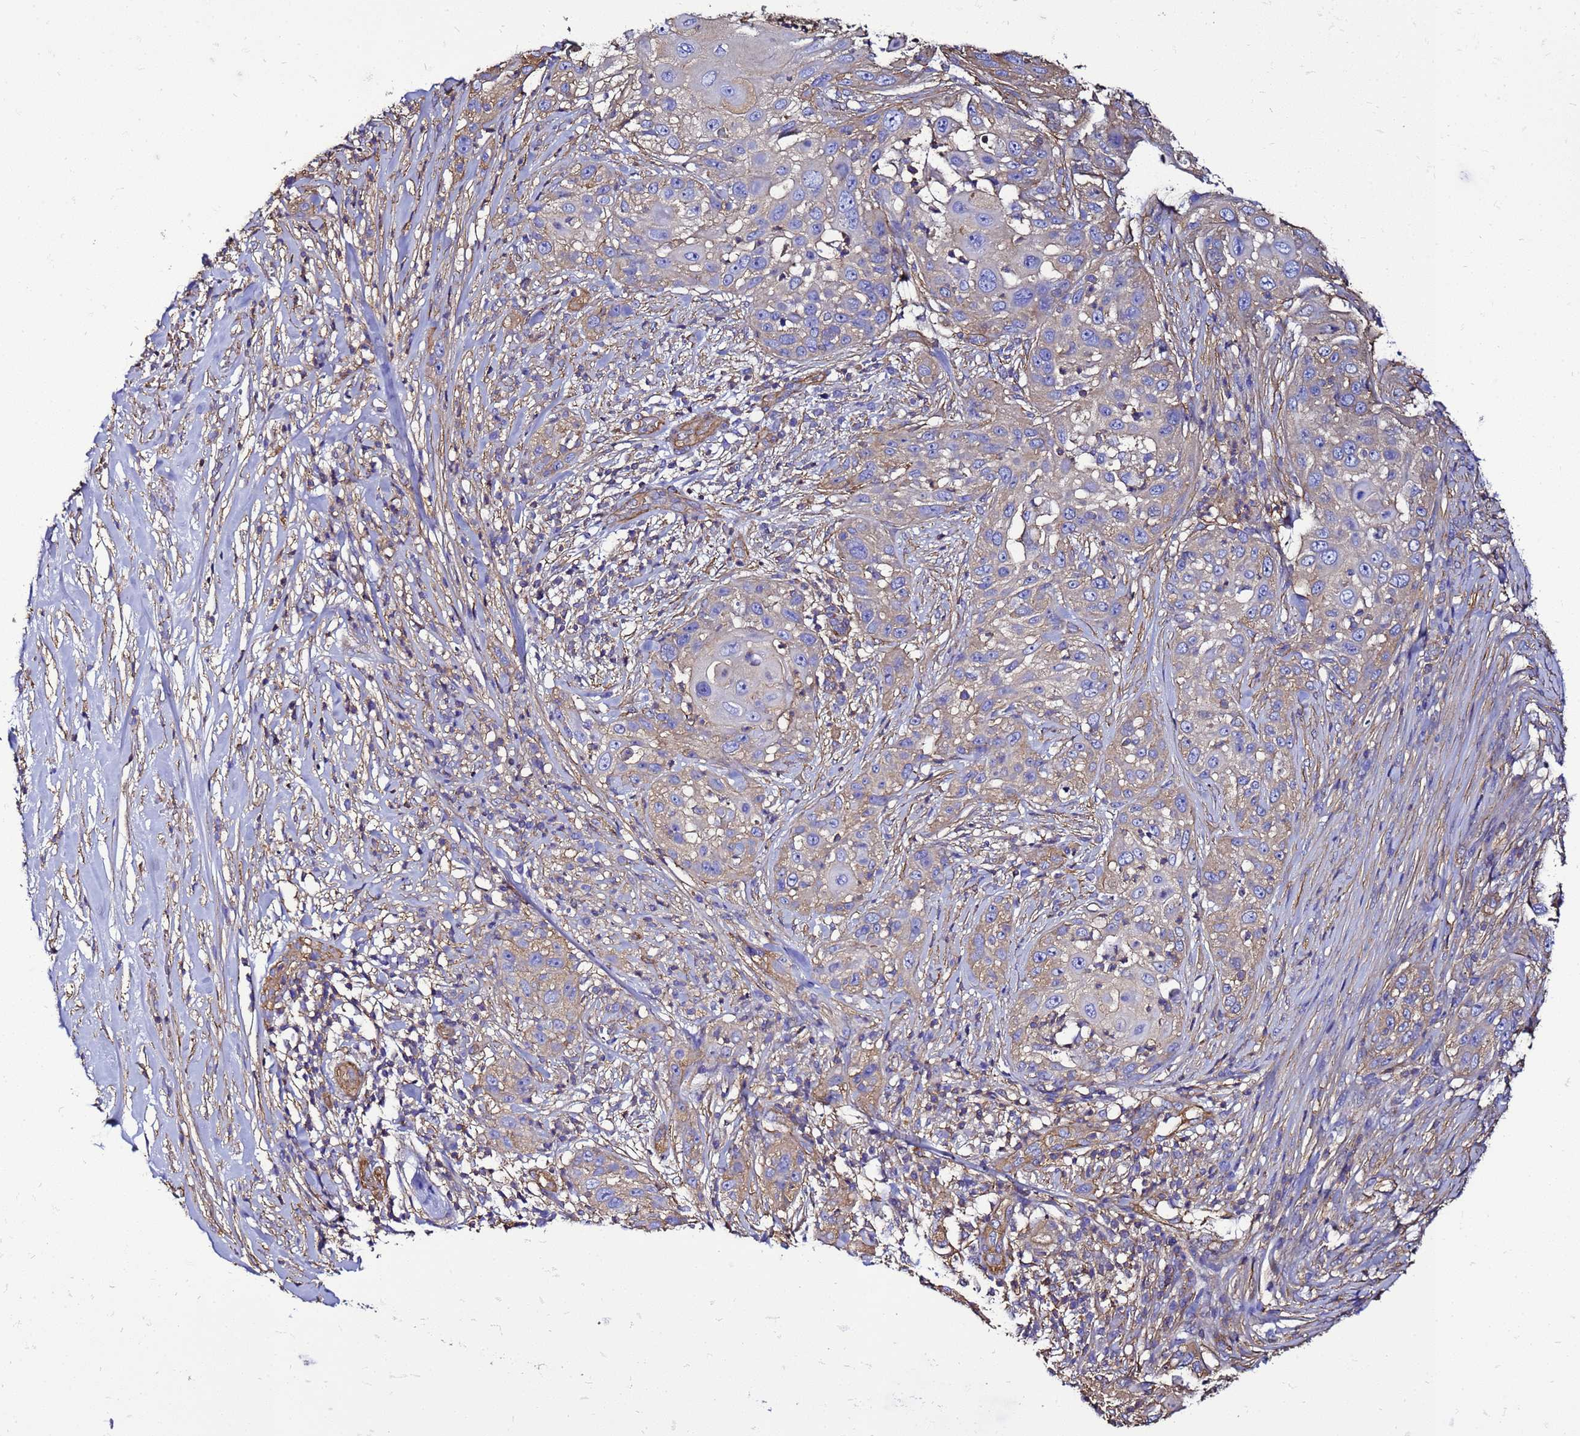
{"staining": {"intensity": "weak", "quantity": "25%-75%", "location": "cytoplasmic/membranous"}, "tissue": "skin cancer", "cell_type": "Tumor cells", "image_type": "cancer", "snomed": [{"axis": "morphology", "description": "Squamous cell carcinoma, NOS"}, {"axis": "topography", "description": "Skin"}], "caption": "Squamous cell carcinoma (skin) stained with DAB (3,3'-diaminobenzidine) IHC demonstrates low levels of weak cytoplasmic/membranous positivity in about 25%-75% of tumor cells.", "gene": "MYL12A", "patient": {"sex": "female", "age": 44}}